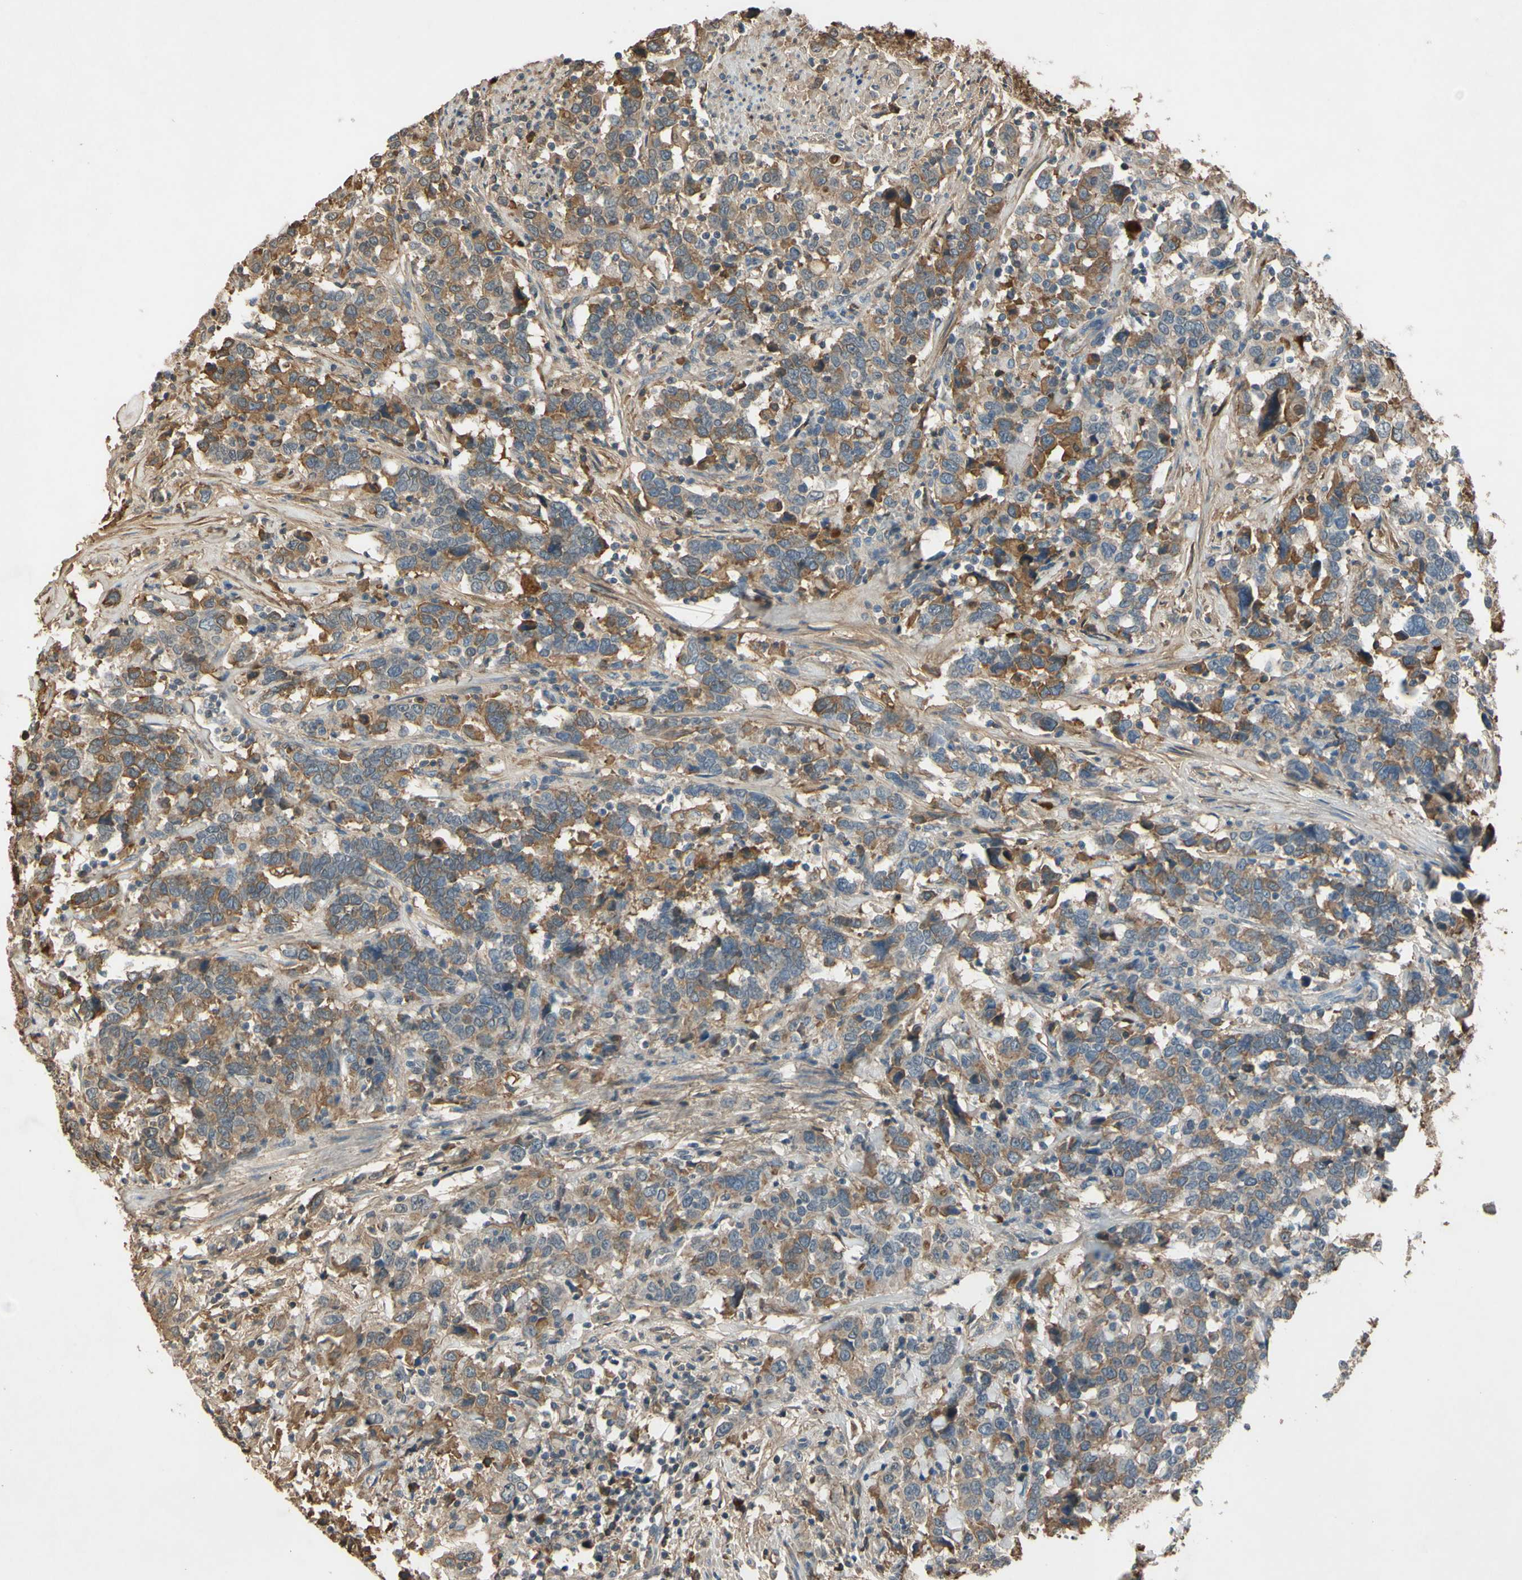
{"staining": {"intensity": "moderate", "quantity": "25%-75%", "location": "cytoplasmic/membranous"}, "tissue": "urothelial cancer", "cell_type": "Tumor cells", "image_type": "cancer", "snomed": [{"axis": "morphology", "description": "Urothelial carcinoma, High grade"}, {"axis": "topography", "description": "Urinary bladder"}], "caption": "Immunohistochemistry (IHC) (DAB (3,3'-diaminobenzidine)) staining of urothelial carcinoma (high-grade) displays moderate cytoplasmic/membranous protein positivity in approximately 25%-75% of tumor cells. The protein is stained brown, and the nuclei are stained in blue (DAB IHC with brightfield microscopy, high magnification).", "gene": "TIMP2", "patient": {"sex": "male", "age": 61}}